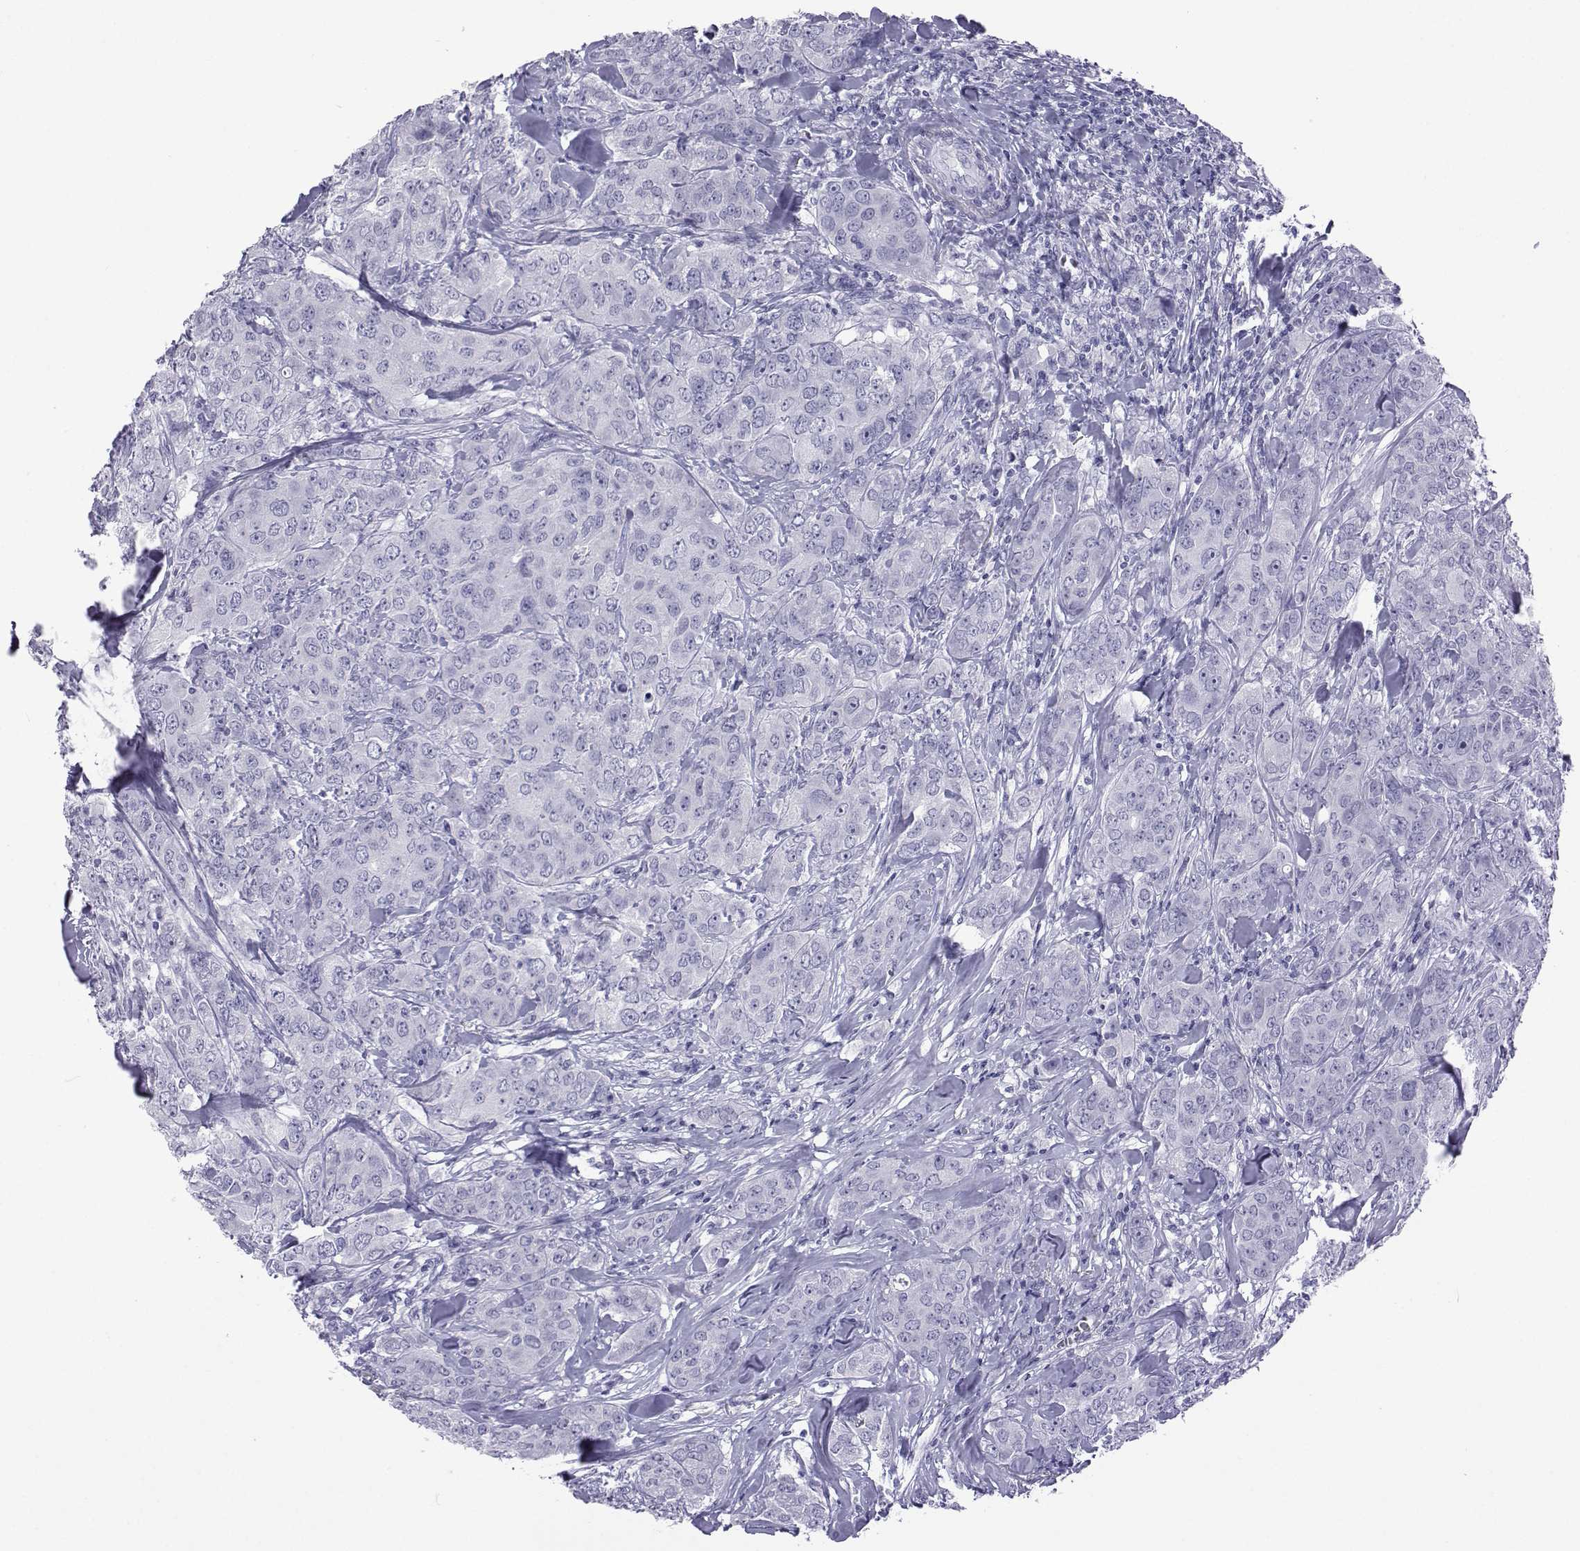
{"staining": {"intensity": "negative", "quantity": "none", "location": "none"}, "tissue": "breast cancer", "cell_type": "Tumor cells", "image_type": "cancer", "snomed": [{"axis": "morphology", "description": "Duct carcinoma"}, {"axis": "topography", "description": "Breast"}], "caption": "DAB (3,3'-diaminobenzidine) immunohistochemical staining of breast cancer shows no significant expression in tumor cells.", "gene": "ACTL7A", "patient": {"sex": "female", "age": 43}}